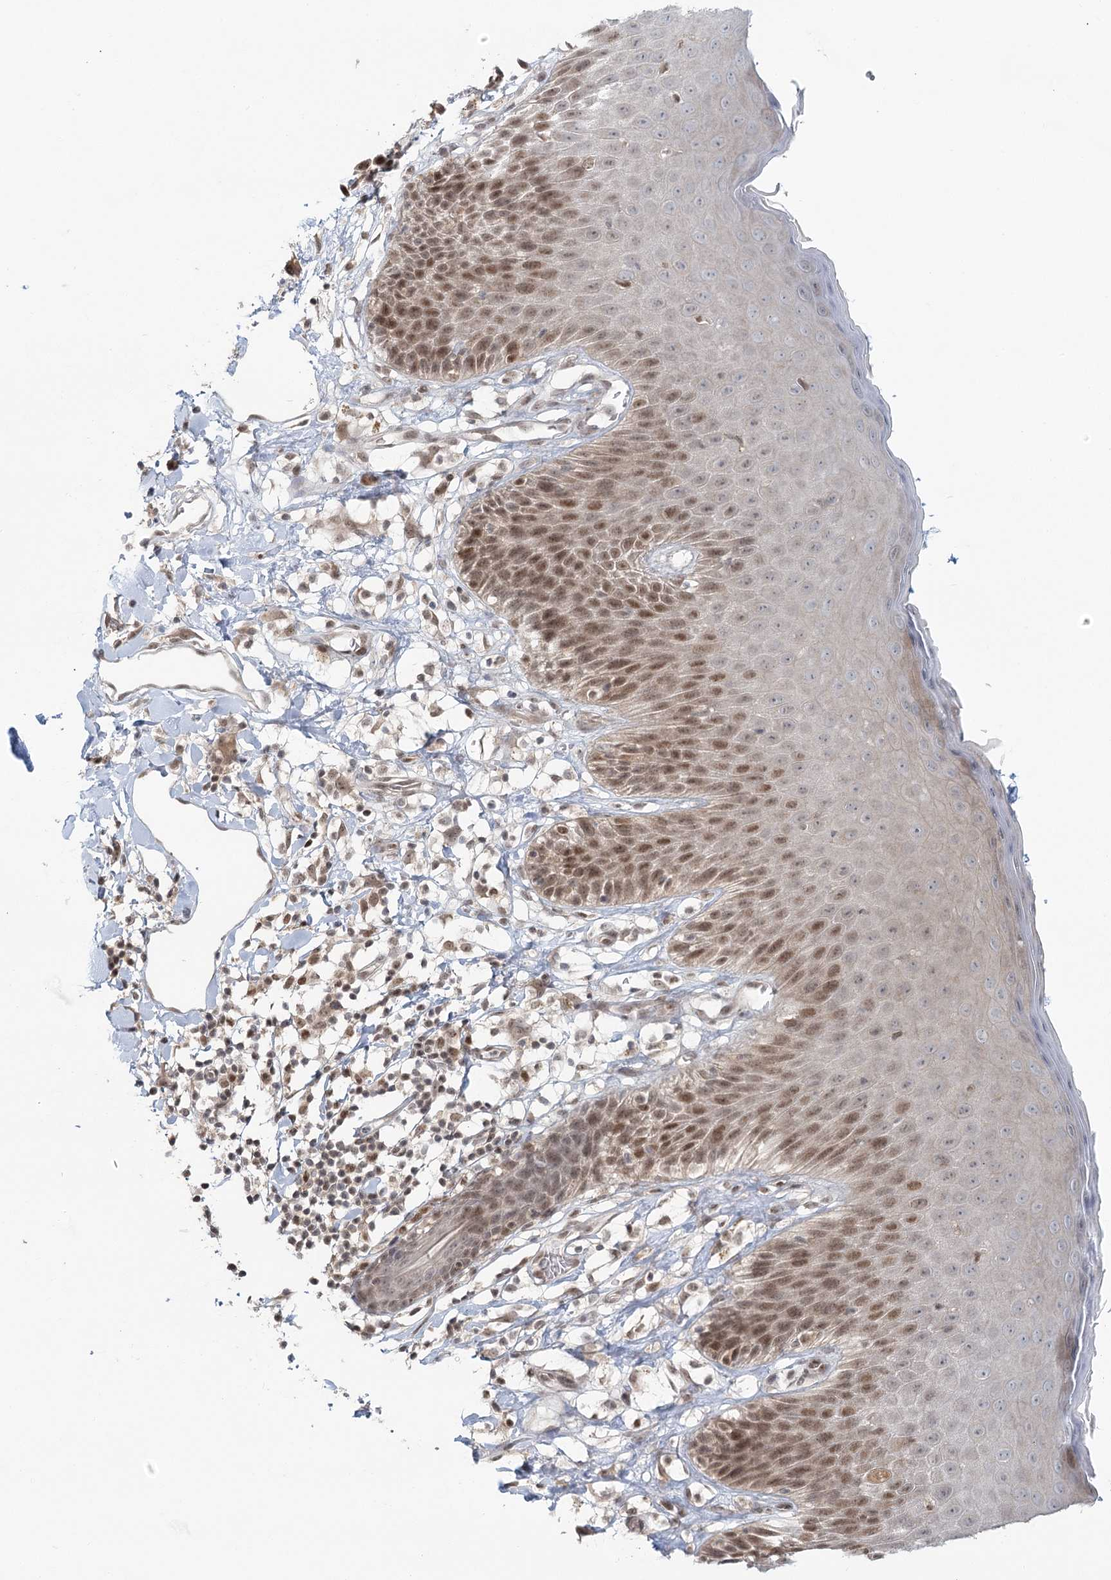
{"staining": {"intensity": "moderate", "quantity": "25%-75%", "location": "nuclear"}, "tissue": "skin", "cell_type": "Epidermal cells", "image_type": "normal", "snomed": [{"axis": "morphology", "description": "Normal tissue, NOS"}, {"axis": "topography", "description": "Vulva"}], "caption": "Immunohistochemical staining of benign skin reveals 25%-75% levels of moderate nuclear protein staining in approximately 25%-75% of epidermal cells. The staining was performed using DAB to visualize the protein expression in brown, while the nuclei were stained in blue with hematoxylin (Magnification: 20x).", "gene": "R3HCC1L", "patient": {"sex": "female", "age": 68}}